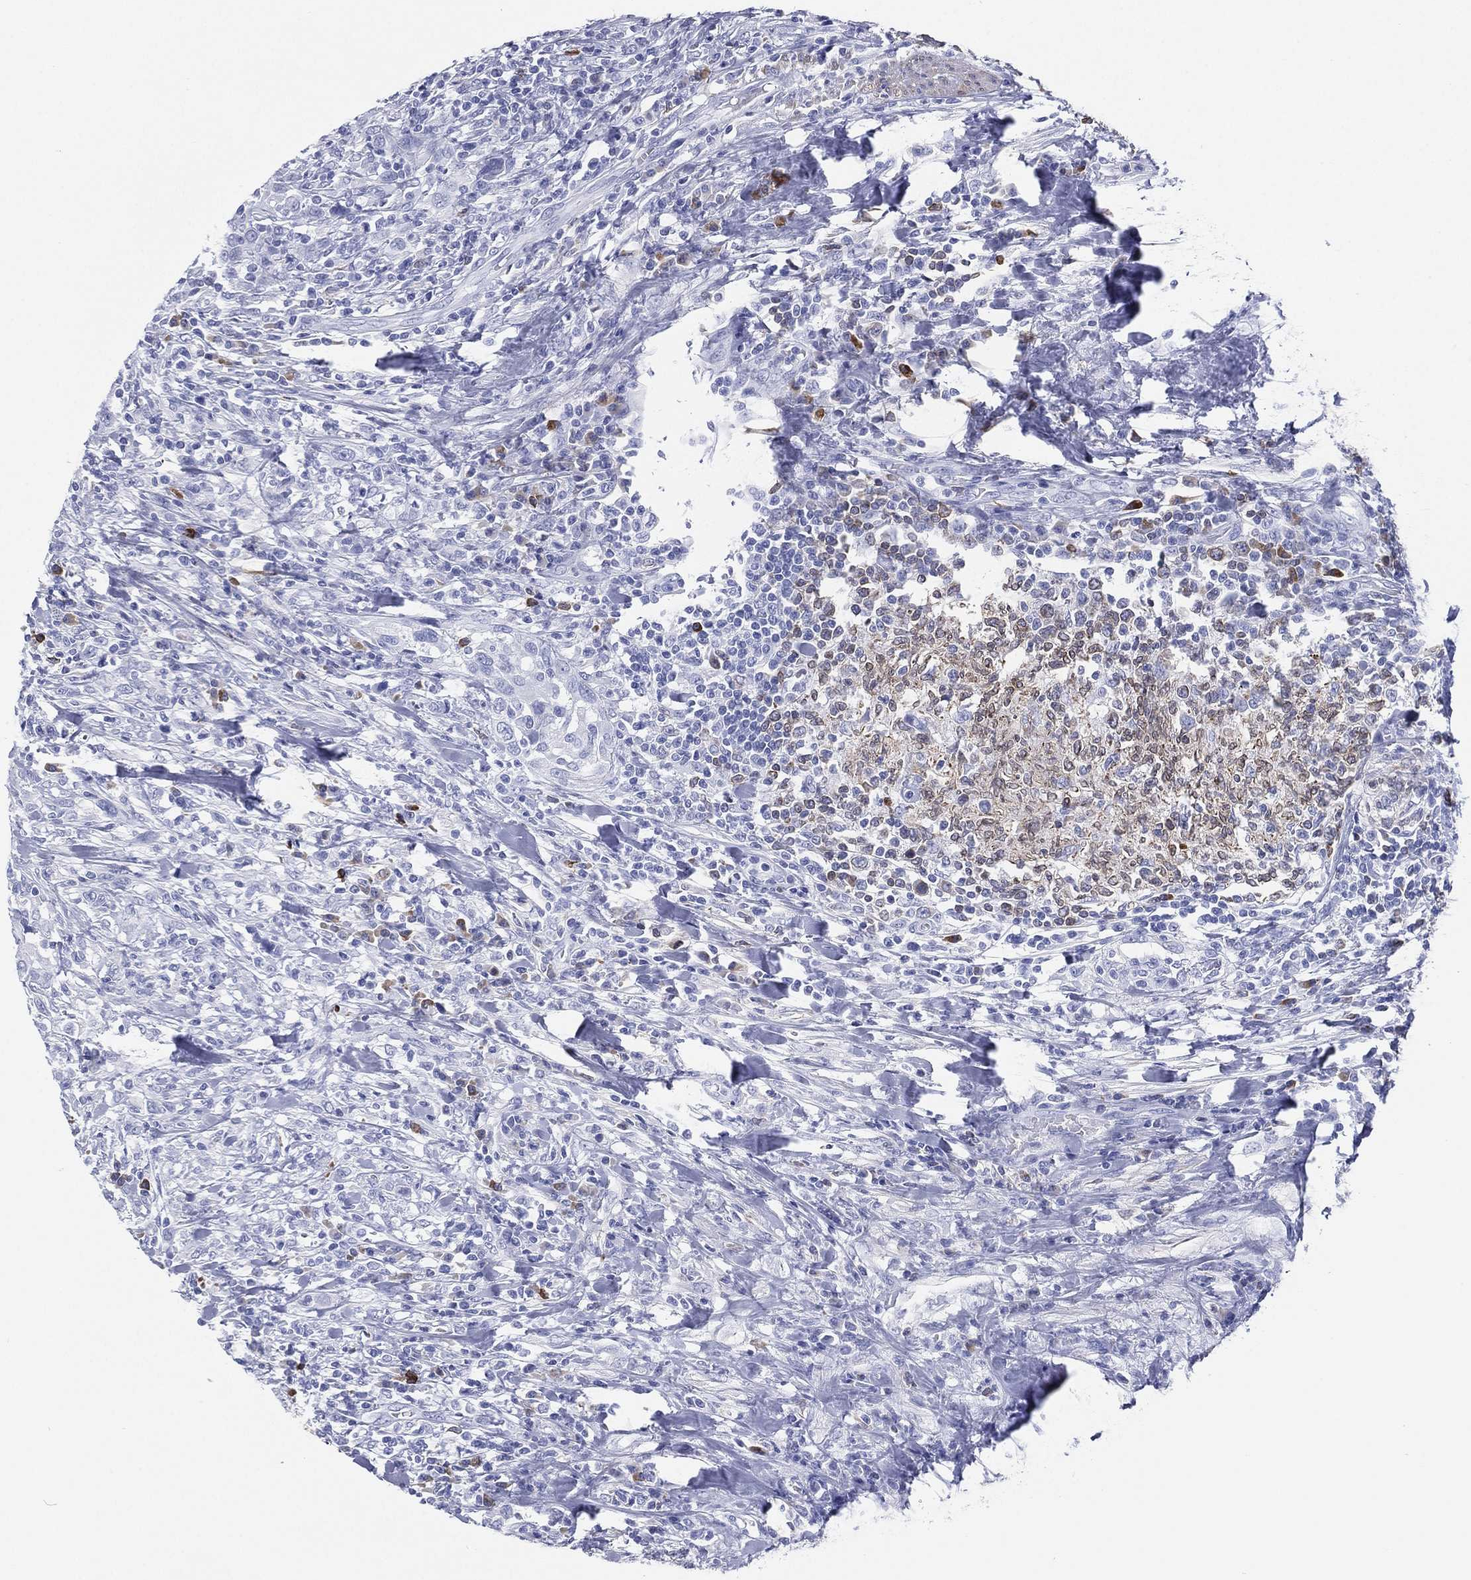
{"staining": {"intensity": "negative", "quantity": "none", "location": "none"}, "tissue": "urothelial cancer", "cell_type": "Tumor cells", "image_type": "cancer", "snomed": [{"axis": "morphology", "description": "Urothelial carcinoma, NOS"}, {"axis": "morphology", "description": "Urothelial carcinoma, High grade"}, {"axis": "topography", "description": "Urinary bladder"}], "caption": "This is an IHC histopathology image of urothelial carcinoma (high-grade). There is no staining in tumor cells.", "gene": "CD79A", "patient": {"sex": "female", "age": 64}}